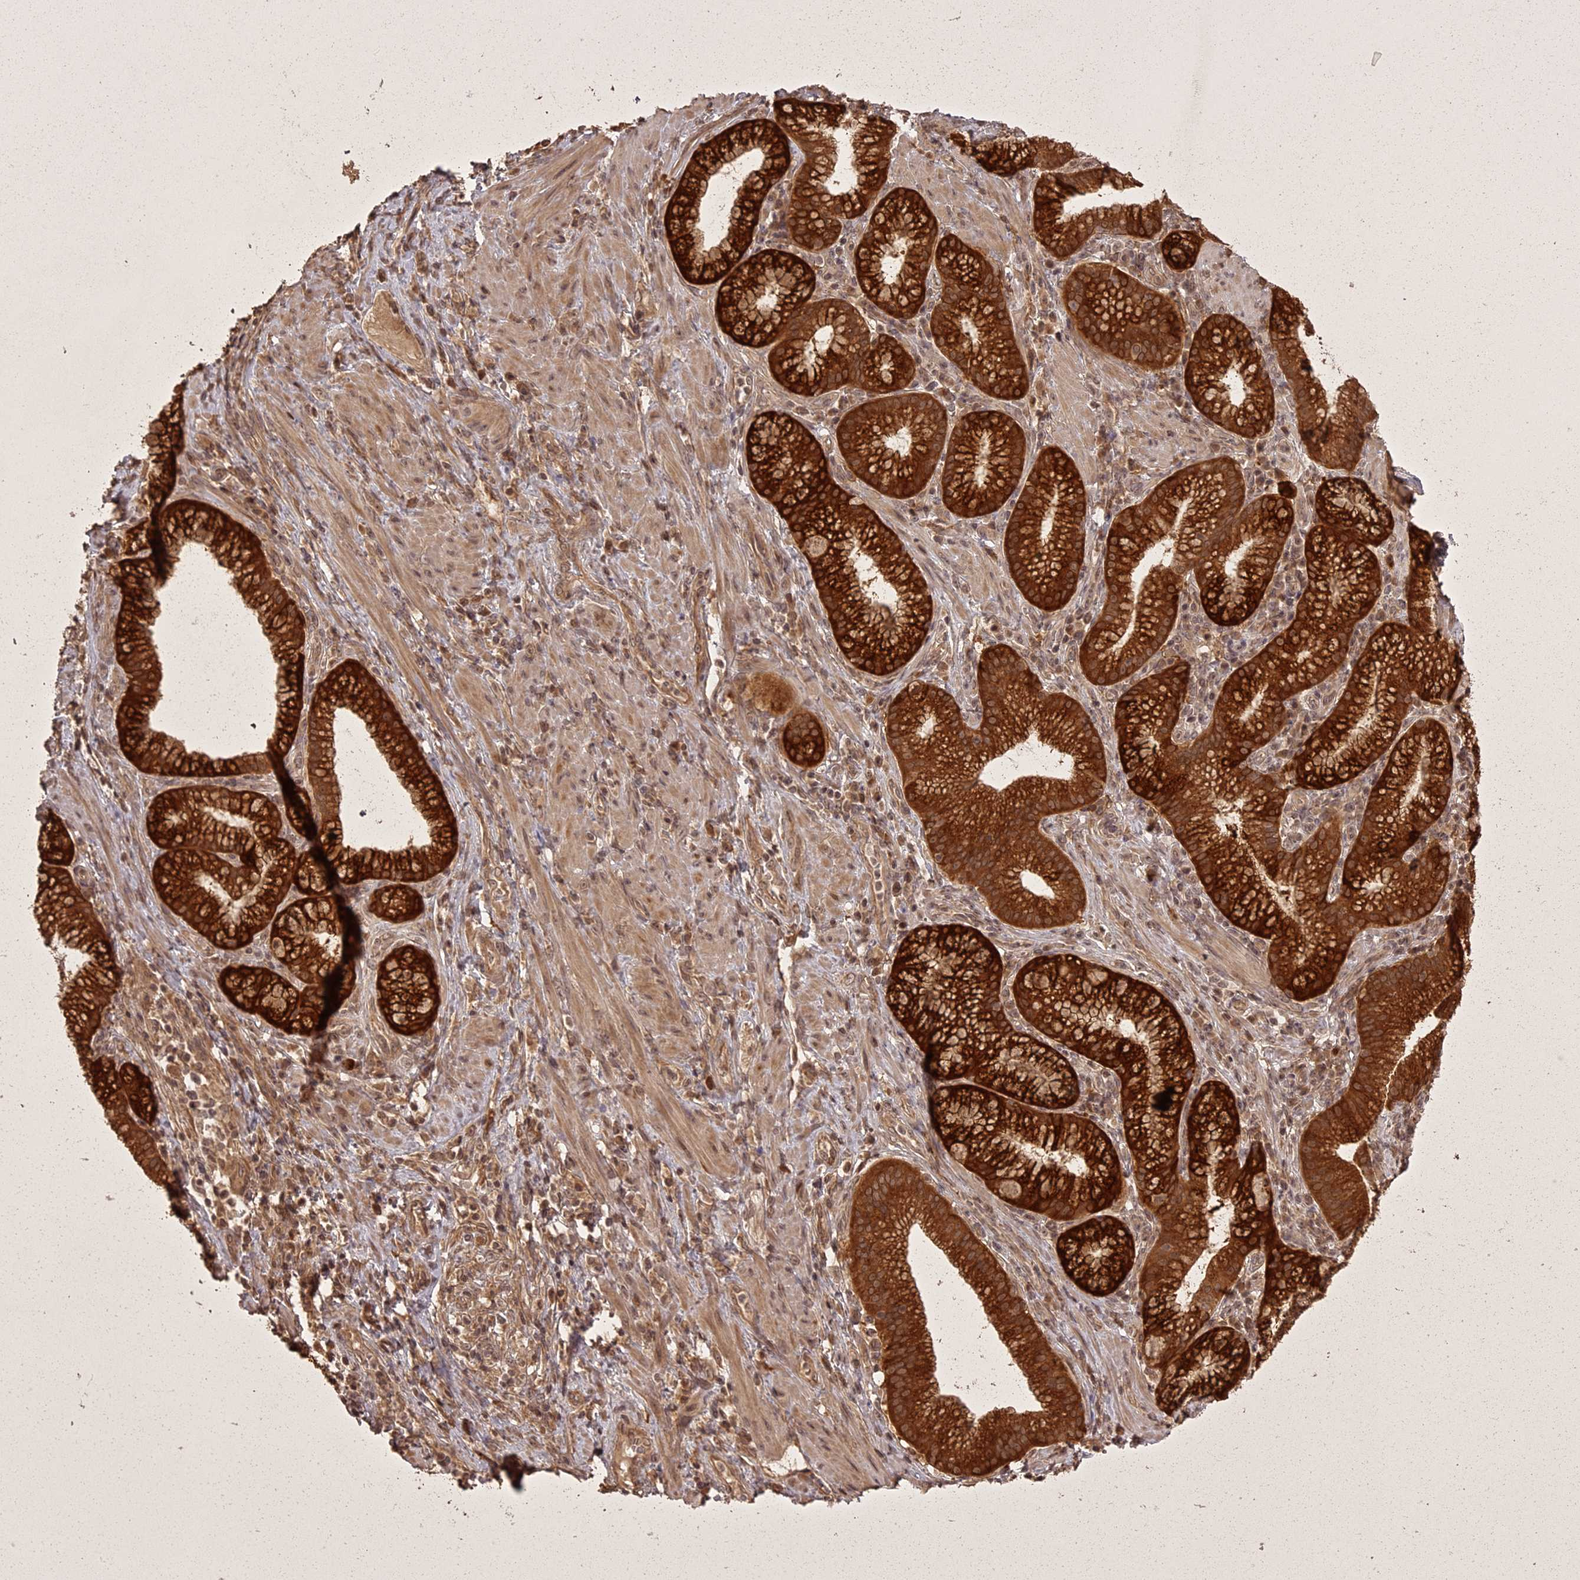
{"staining": {"intensity": "strong", "quantity": ">75%", "location": "cytoplasmic/membranous"}, "tissue": "pancreatic cancer", "cell_type": "Tumor cells", "image_type": "cancer", "snomed": [{"axis": "morphology", "description": "Adenocarcinoma, NOS"}, {"axis": "topography", "description": "Pancreas"}], "caption": "This histopathology image demonstrates immunohistochemistry (IHC) staining of adenocarcinoma (pancreatic), with high strong cytoplasmic/membranous staining in about >75% of tumor cells.", "gene": "ING5", "patient": {"sex": "male", "age": 72}}